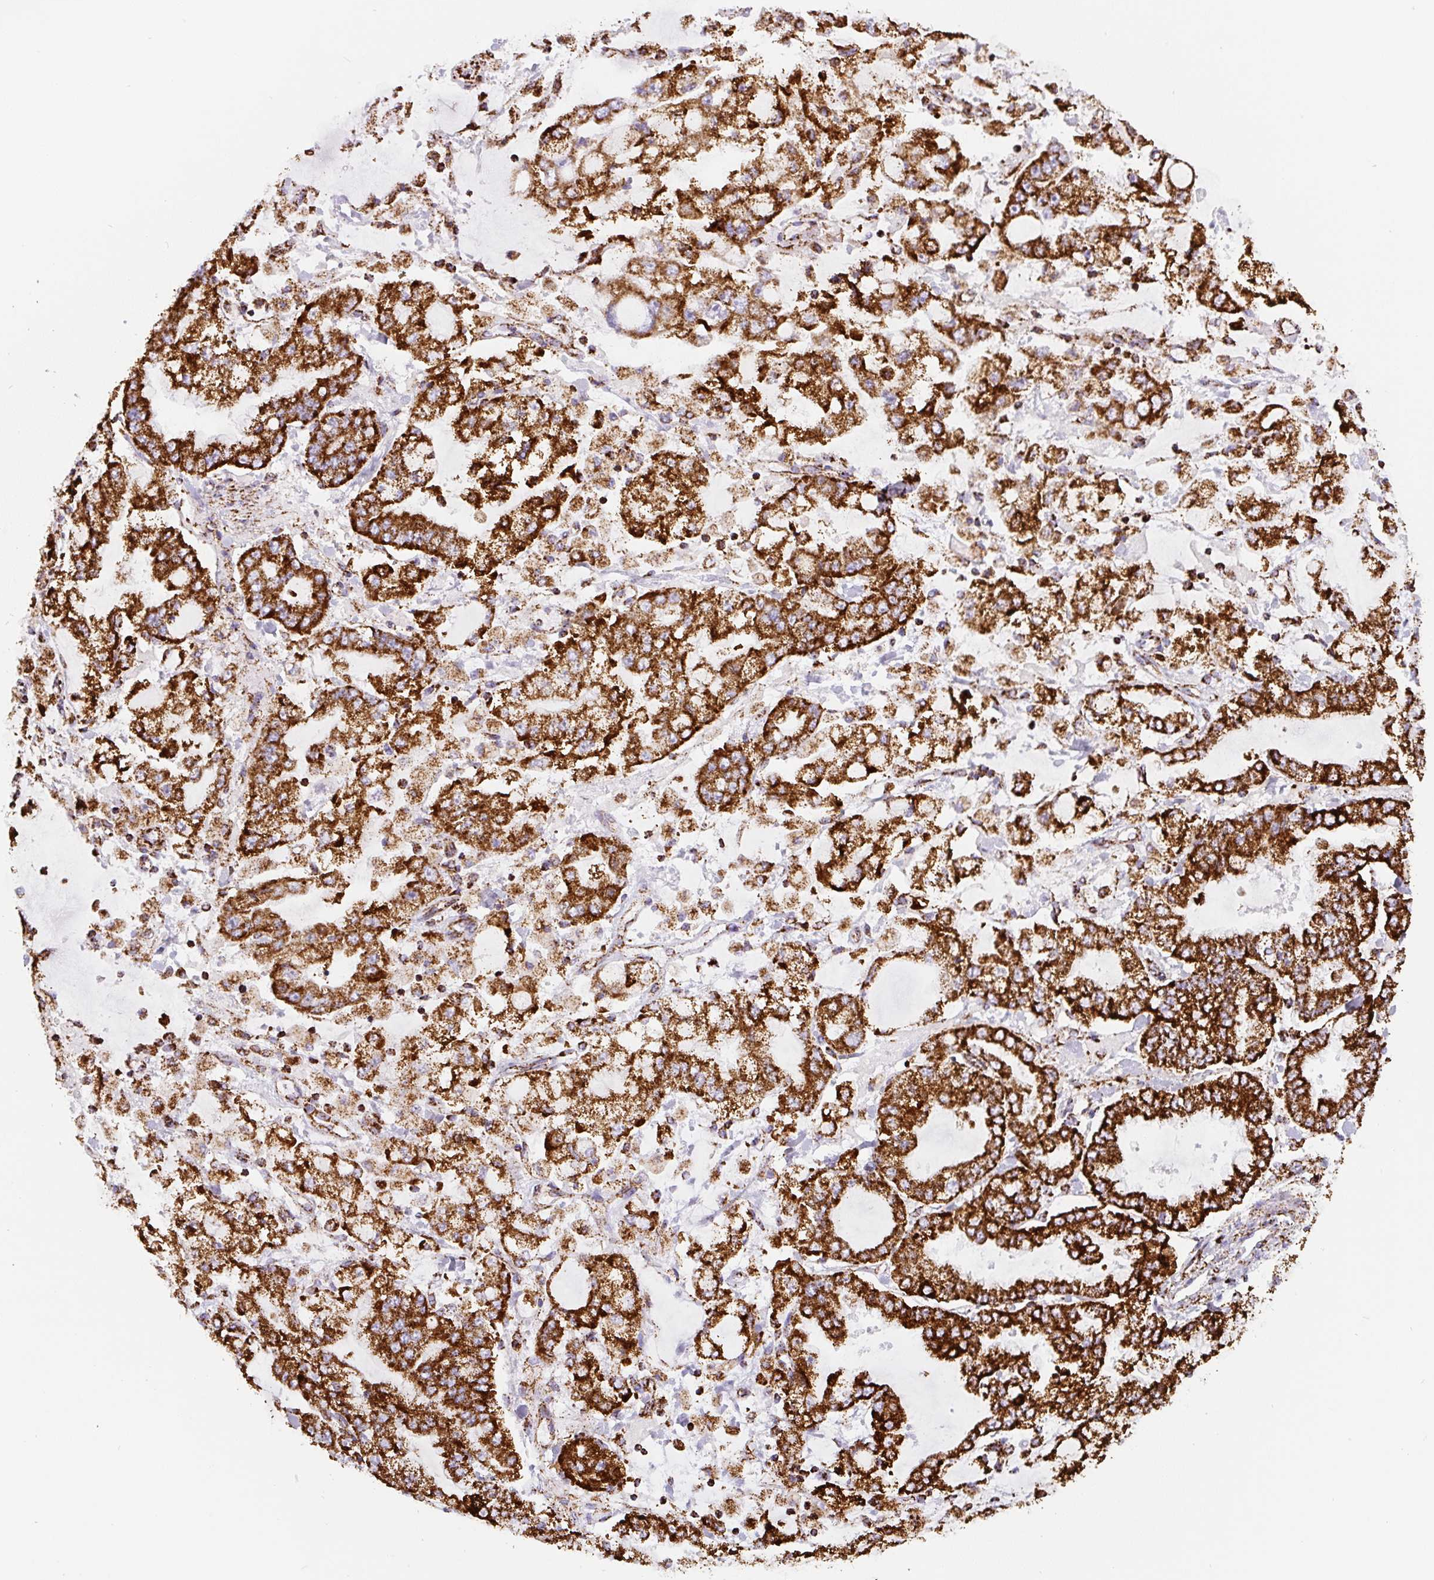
{"staining": {"intensity": "strong", "quantity": ">75%", "location": "cytoplasmic/membranous"}, "tissue": "stomach cancer", "cell_type": "Tumor cells", "image_type": "cancer", "snomed": [{"axis": "morphology", "description": "Normal tissue, NOS"}, {"axis": "morphology", "description": "Adenocarcinoma, NOS"}, {"axis": "topography", "description": "Stomach, upper"}, {"axis": "topography", "description": "Stomach"}], "caption": "High-magnification brightfield microscopy of adenocarcinoma (stomach) stained with DAB (brown) and counterstained with hematoxylin (blue). tumor cells exhibit strong cytoplasmic/membranous positivity is appreciated in about>75% of cells. Nuclei are stained in blue.", "gene": "ATP5F1A", "patient": {"sex": "male", "age": 76}}